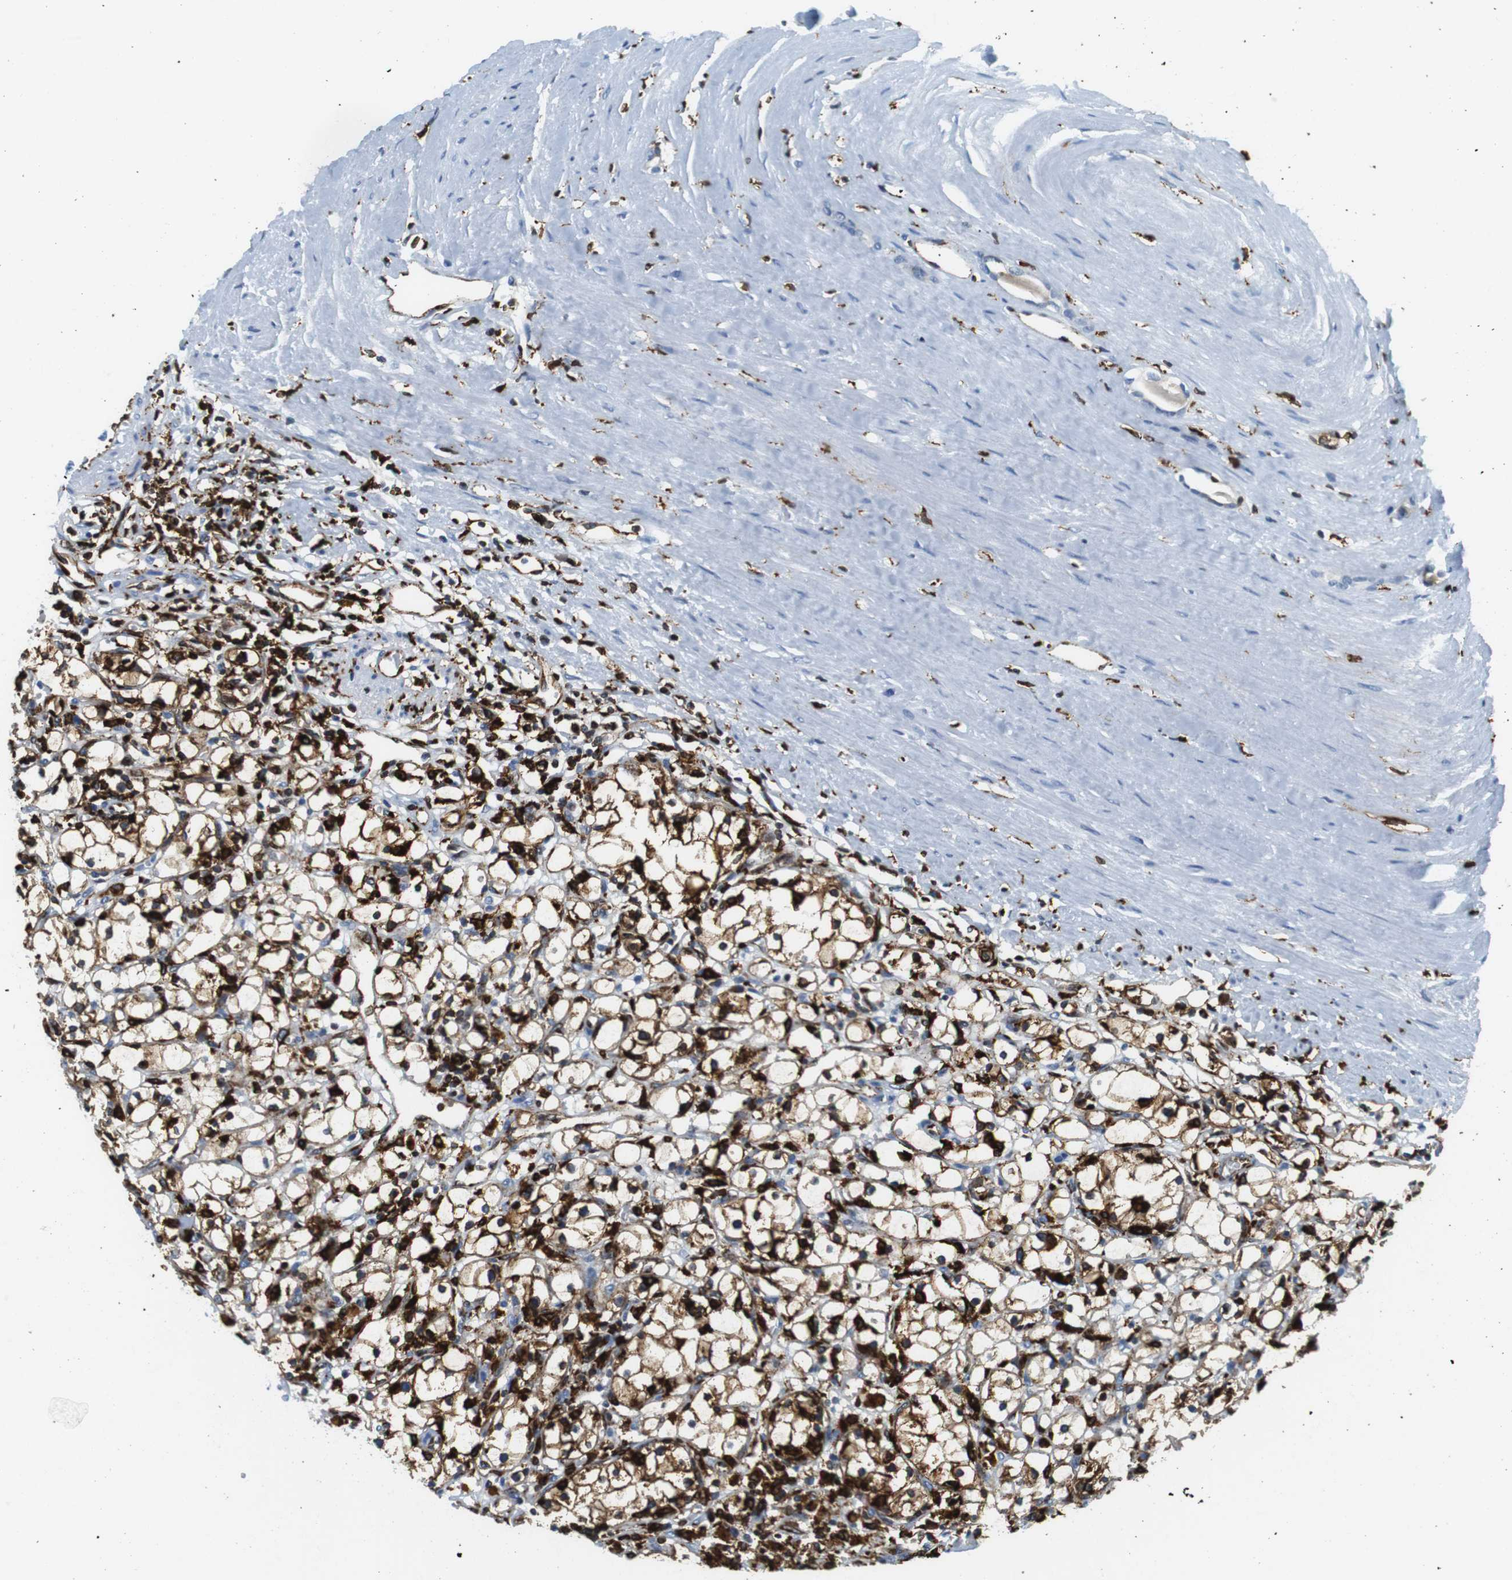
{"staining": {"intensity": "strong", "quantity": "25%-75%", "location": "cytoplasmic/membranous"}, "tissue": "renal cancer", "cell_type": "Tumor cells", "image_type": "cancer", "snomed": [{"axis": "morphology", "description": "Adenocarcinoma, NOS"}, {"axis": "topography", "description": "Kidney"}], "caption": "Immunohistochemistry (DAB (3,3'-diaminobenzidine)) staining of human adenocarcinoma (renal) shows strong cytoplasmic/membranous protein staining in approximately 25%-75% of tumor cells. Nuclei are stained in blue.", "gene": "CIITA", "patient": {"sex": "male", "age": 56}}